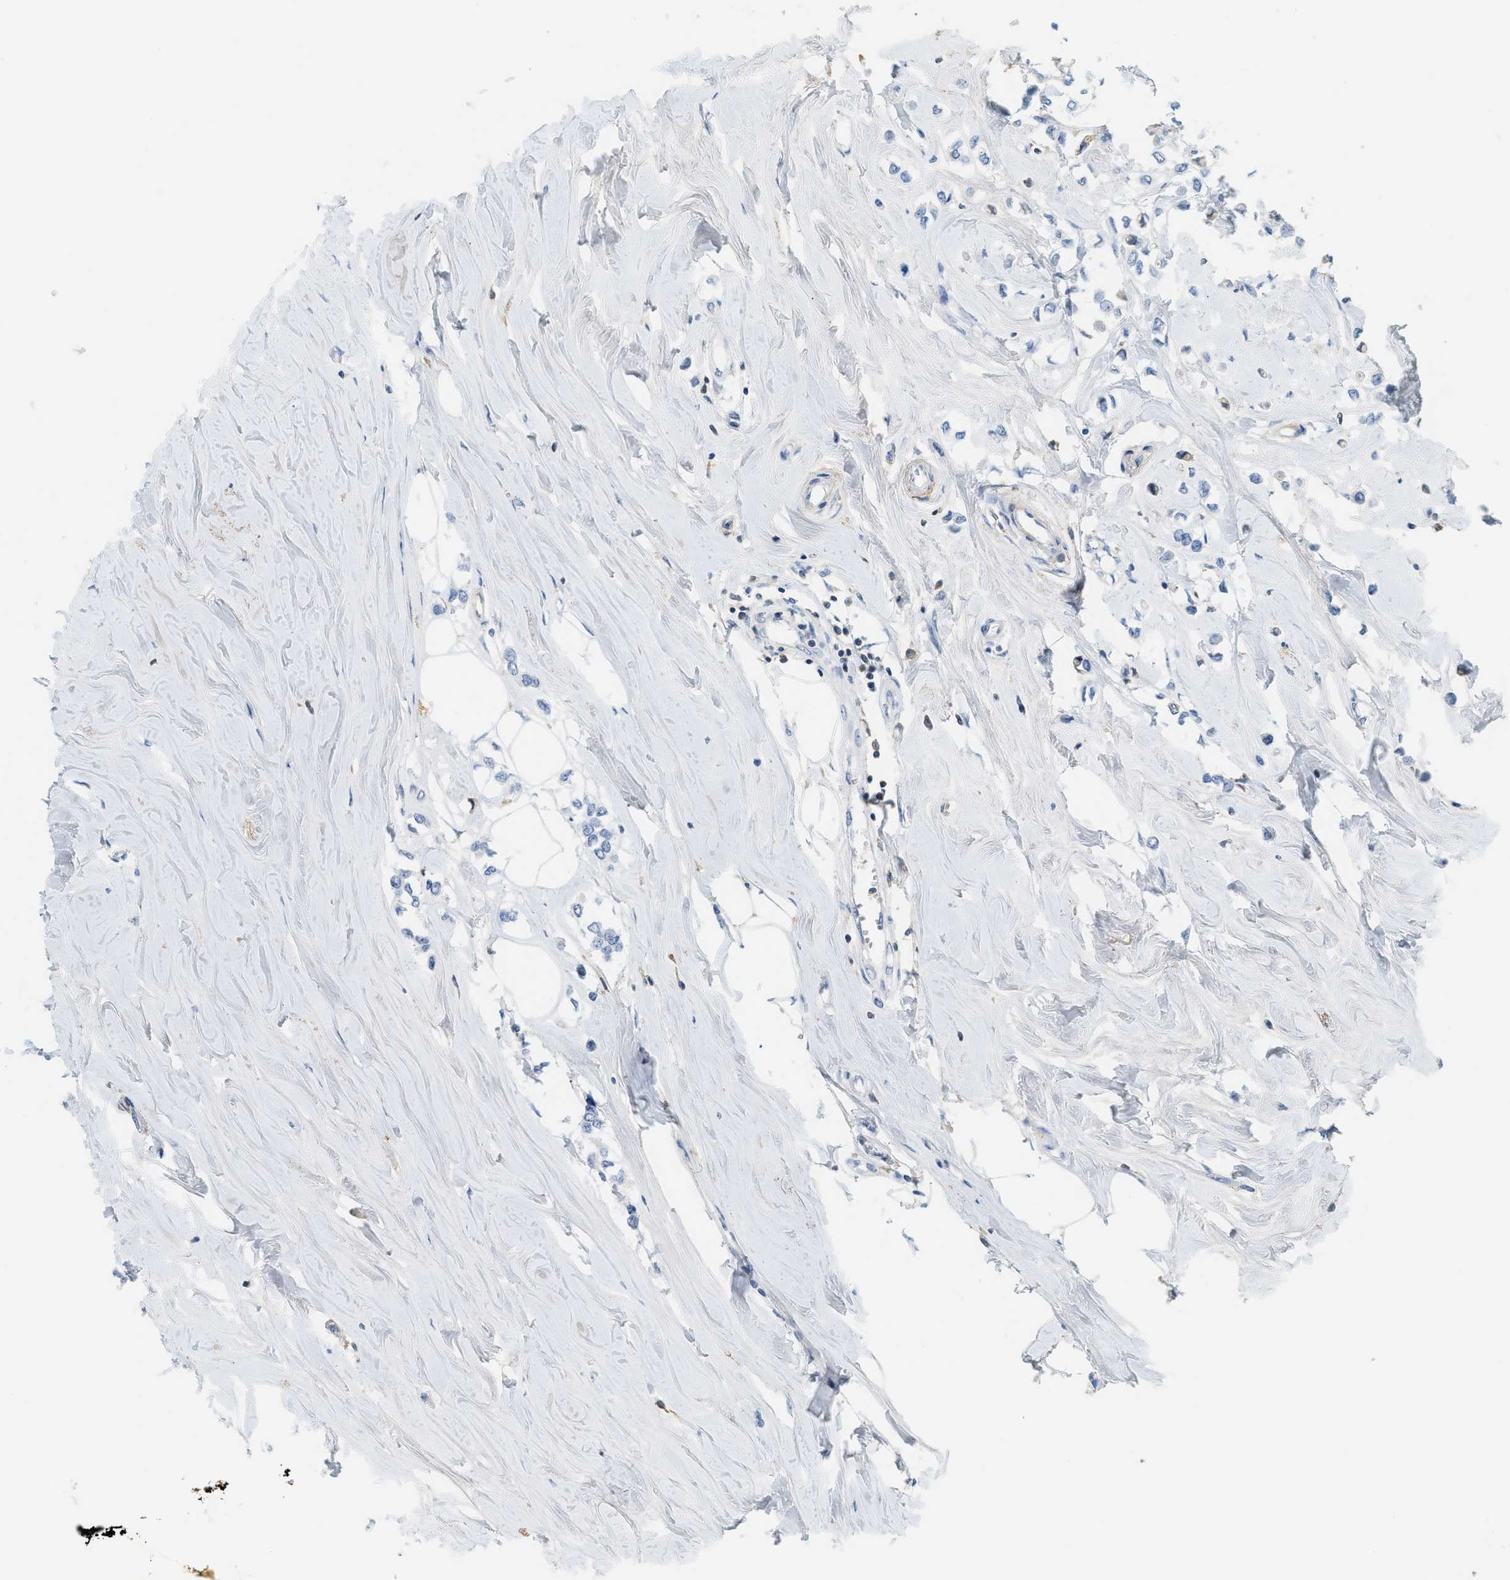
{"staining": {"intensity": "negative", "quantity": "none", "location": "none"}, "tissue": "breast cancer", "cell_type": "Tumor cells", "image_type": "cancer", "snomed": [{"axis": "morphology", "description": "Lobular carcinoma"}, {"axis": "topography", "description": "Breast"}], "caption": "DAB (3,3'-diaminobenzidine) immunohistochemical staining of breast cancer exhibits no significant positivity in tumor cells. (Stains: DAB immunohistochemistry with hematoxylin counter stain, Microscopy: brightfield microscopy at high magnification).", "gene": "LCN2", "patient": {"sex": "female", "age": 51}}